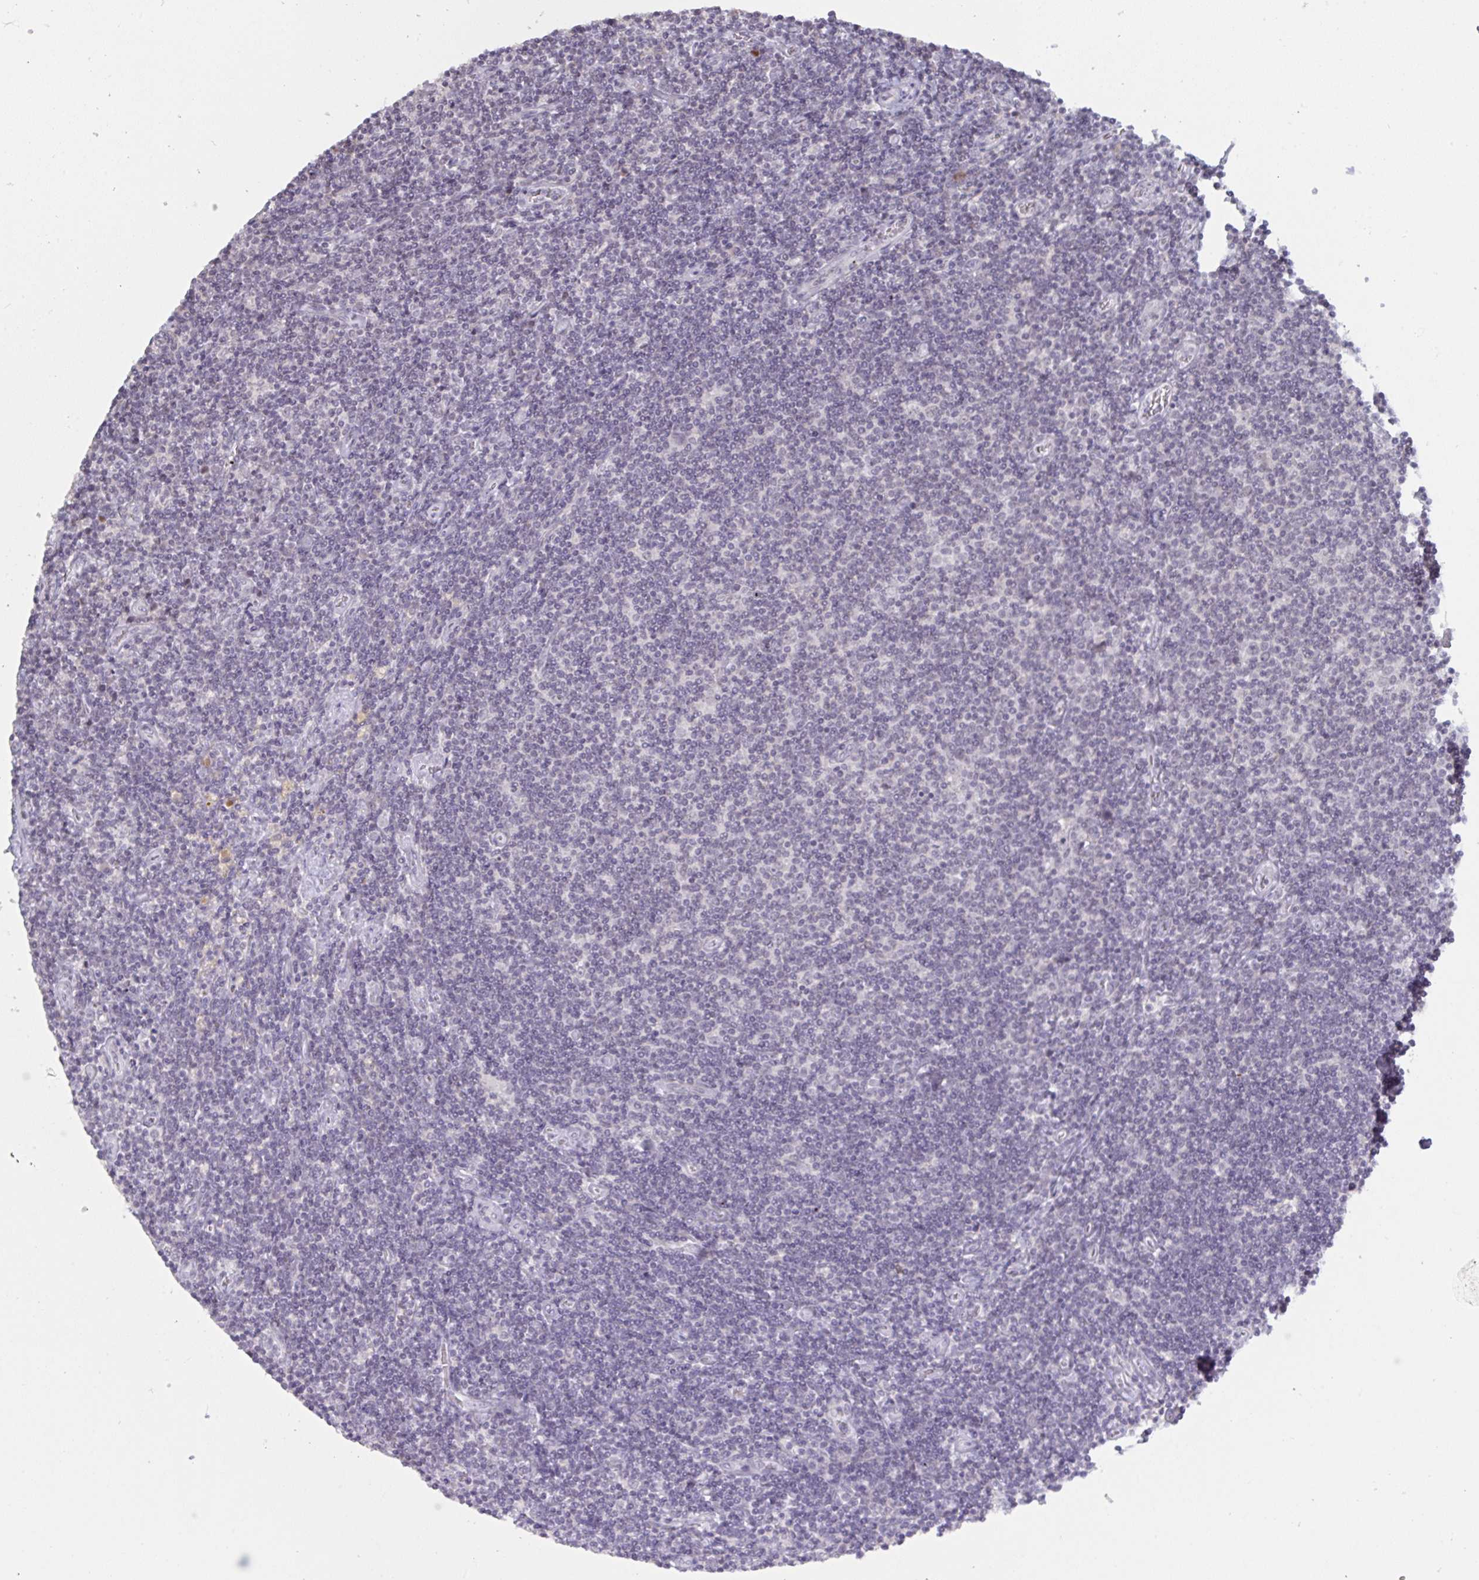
{"staining": {"intensity": "negative", "quantity": "none", "location": "none"}, "tissue": "lymphoma", "cell_type": "Tumor cells", "image_type": "cancer", "snomed": [{"axis": "morphology", "description": "Hodgkin's disease, NOS"}, {"axis": "topography", "description": "Lymph node"}], "caption": "This is an immunohistochemistry micrograph of lymphoma. There is no staining in tumor cells.", "gene": "ZNF784", "patient": {"sex": "male", "age": 40}}